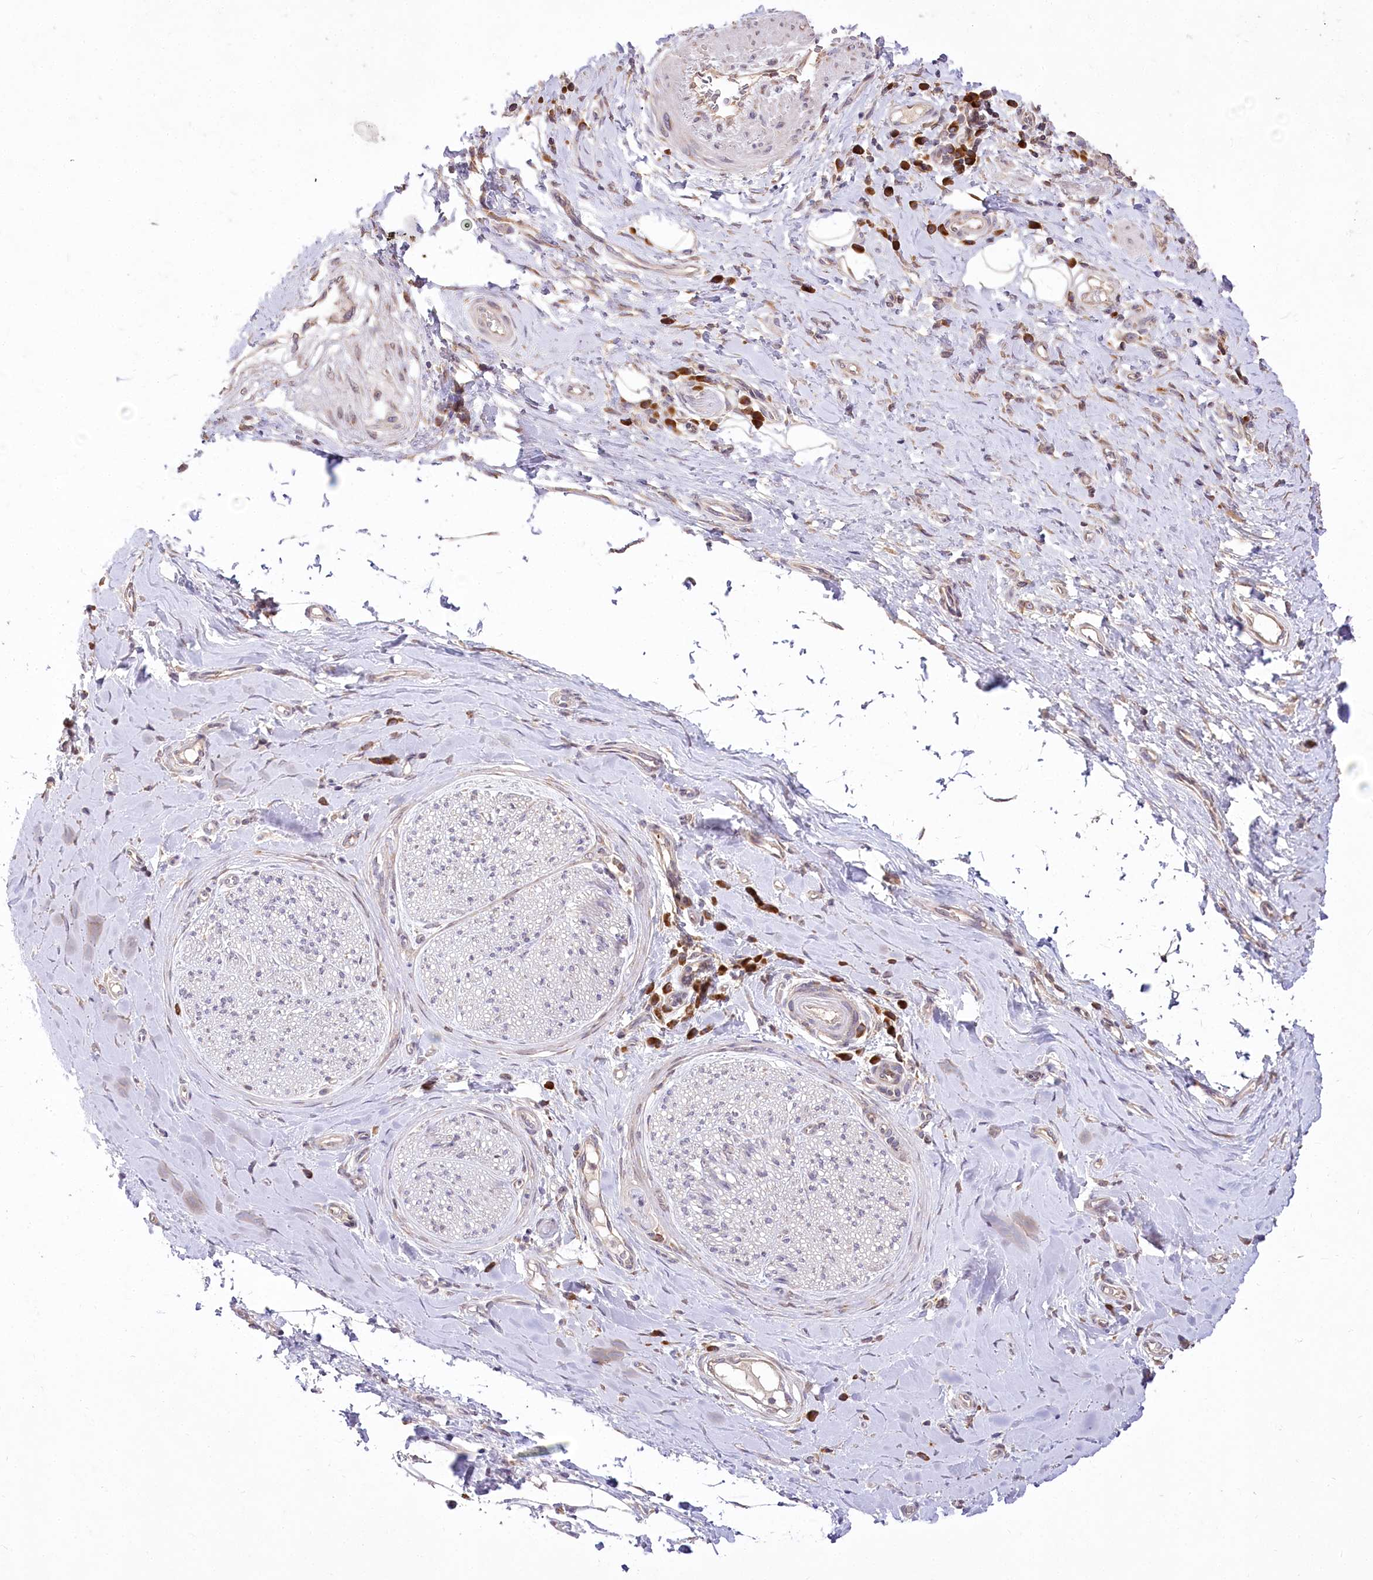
{"staining": {"intensity": "weak", "quantity": ">75%", "location": "cytoplasmic/membranous"}, "tissue": "adipose tissue", "cell_type": "Adipocytes", "image_type": "normal", "snomed": [{"axis": "morphology", "description": "Normal tissue, NOS"}, {"axis": "morphology", "description": "Adenocarcinoma, NOS"}, {"axis": "topography", "description": "Esophagus"}, {"axis": "topography", "description": "Stomach, upper"}, {"axis": "topography", "description": "Peripheral nerve tissue"}], "caption": "Adipocytes demonstrate low levels of weak cytoplasmic/membranous expression in about >75% of cells in benign adipose tissue. (DAB IHC with brightfield microscopy, high magnification).", "gene": "STT3B", "patient": {"sex": "male", "age": 62}}